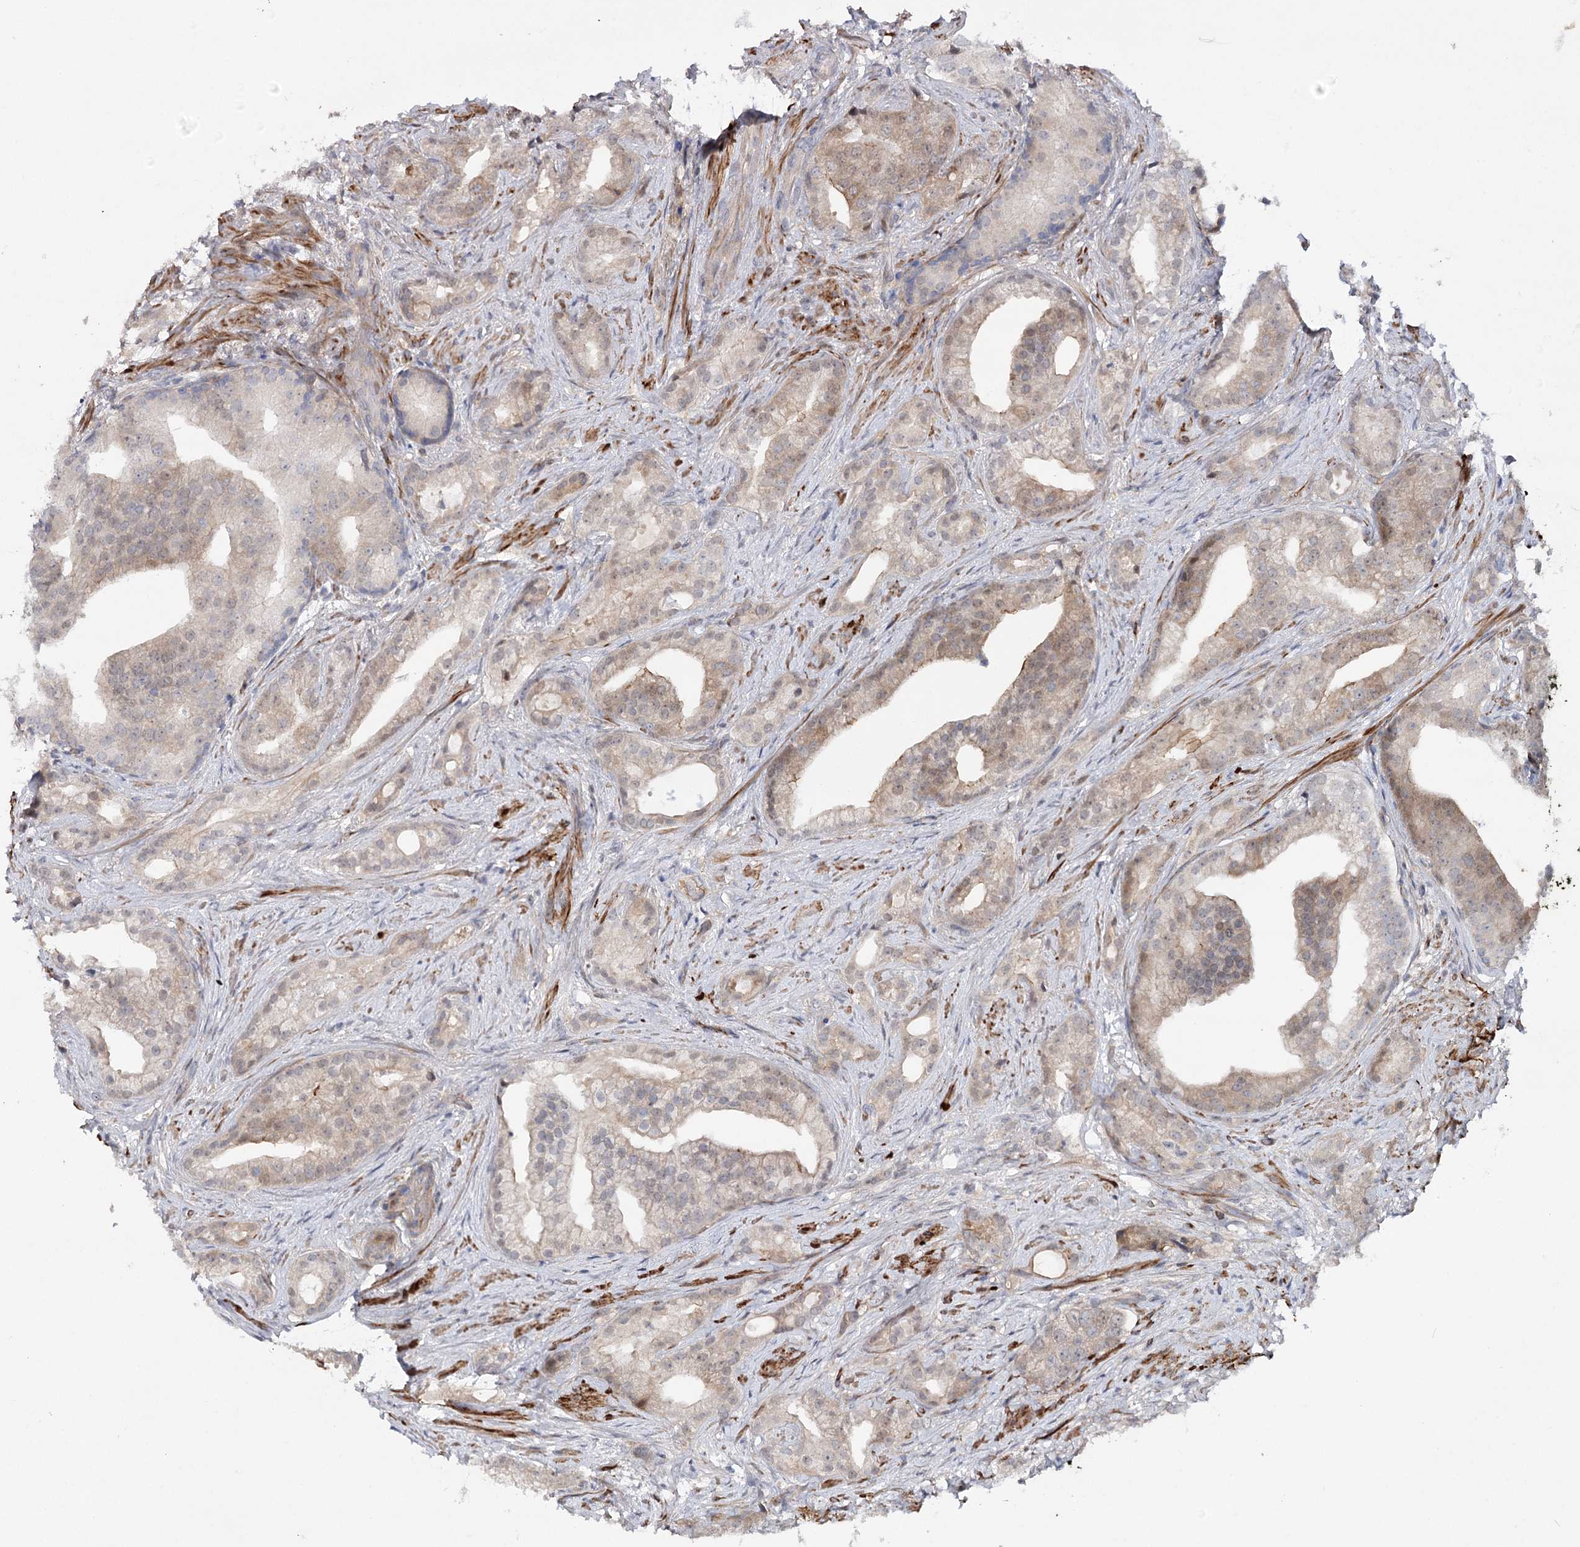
{"staining": {"intensity": "weak", "quantity": "25%-75%", "location": "cytoplasmic/membranous"}, "tissue": "prostate cancer", "cell_type": "Tumor cells", "image_type": "cancer", "snomed": [{"axis": "morphology", "description": "Adenocarcinoma, Low grade"}, {"axis": "topography", "description": "Prostate"}], "caption": "High-magnification brightfield microscopy of prostate cancer (low-grade adenocarcinoma) stained with DAB (brown) and counterstained with hematoxylin (blue). tumor cells exhibit weak cytoplasmic/membranous positivity is appreciated in about25%-75% of cells.", "gene": "MAP3K13", "patient": {"sex": "male", "age": 71}}